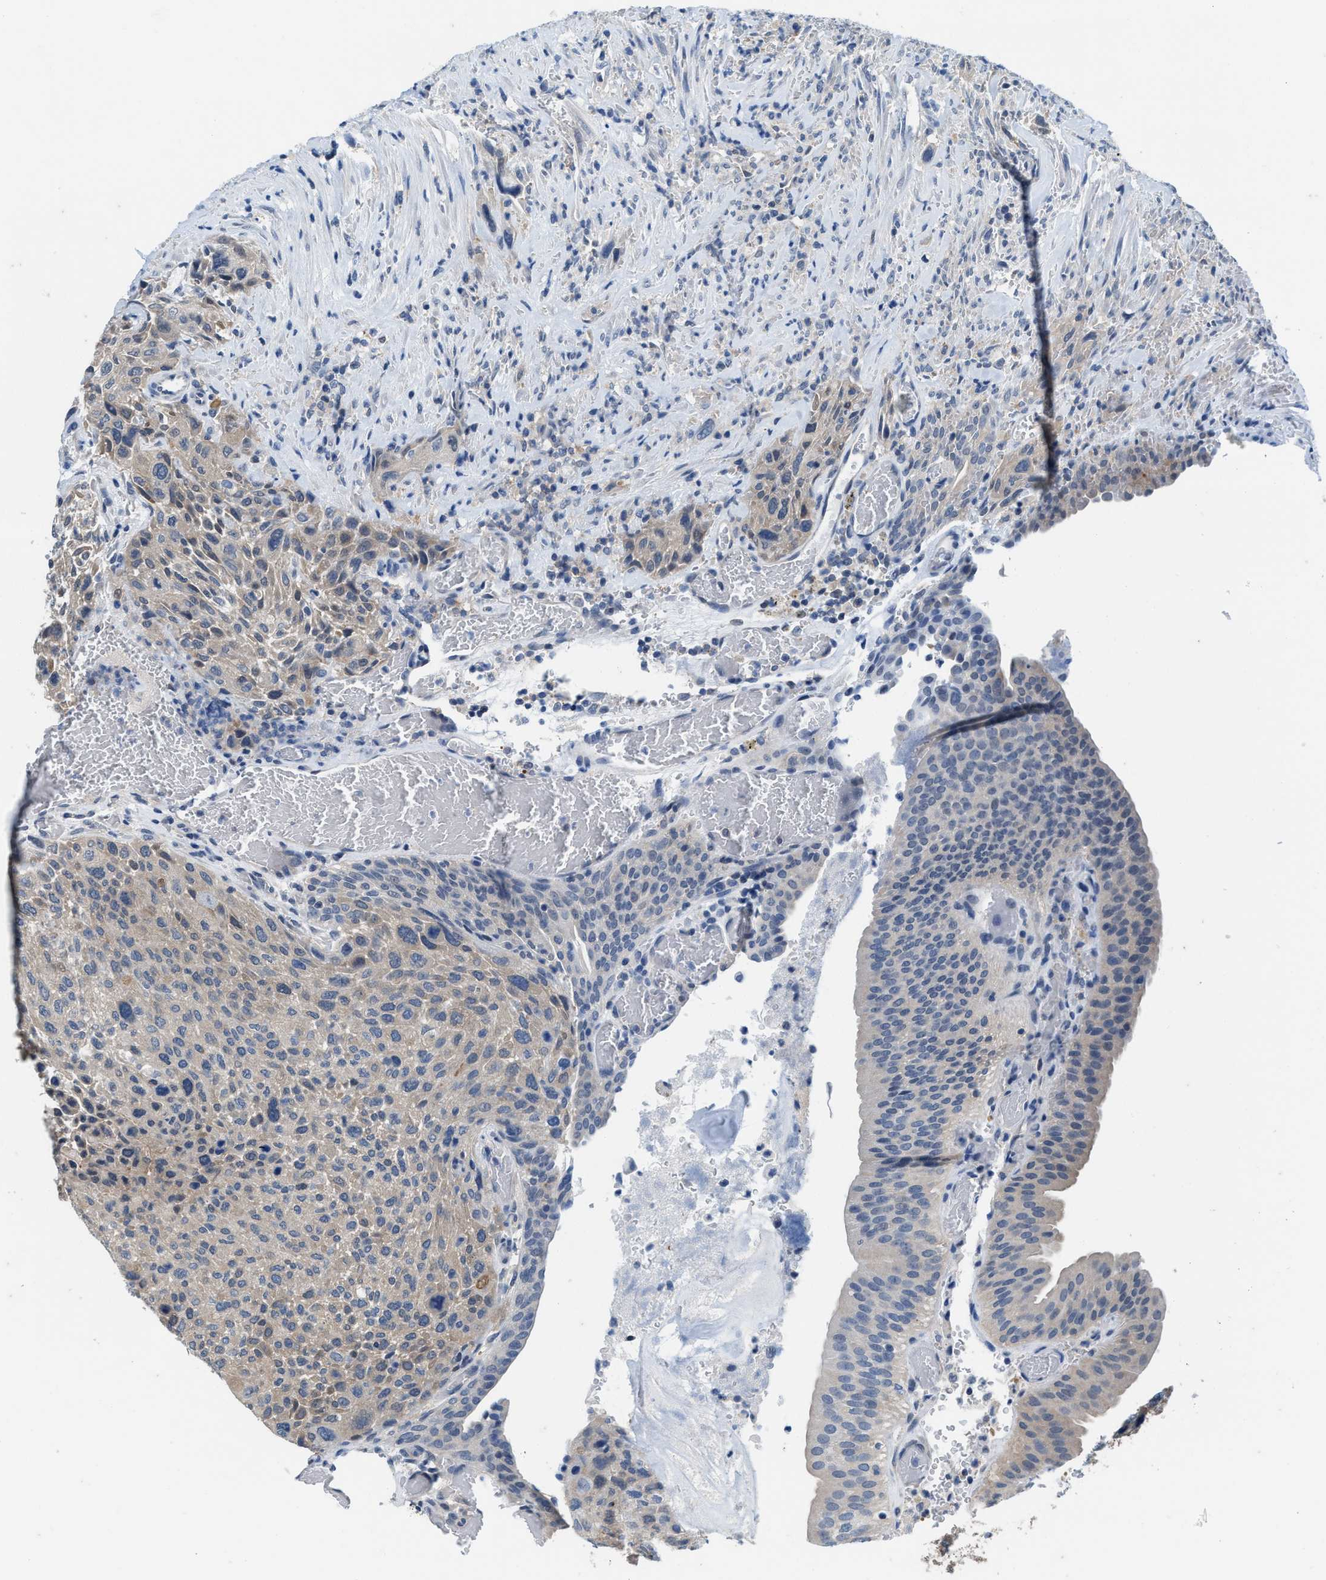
{"staining": {"intensity": "weak", "quantity": "25%-75%", "location": "cytoplasmic/membranous"}, "tissue": "urothelial cancer", "cell_type": "Tumor cells", "image_type": "cancer", "snomed": [{"axis": "morphology", "description": "Urothelial carcinoma, Low grade"}, {"axis": "morphology", "description": "Urothelial carcinoma, High grade"}, {"axis": "topography", "description": "Urinary bladder"}], "caption": "High-power microscopy captured an IHC micrograph of urothelial carcinoma (low-grade), revealing weak cytoplasmic/membranous expression in about 25%-75% of tumor cells. The protein is stained brown, and the nuclei are stained in blue (DAB IHC with brightfield microscopy, high magnification).", "gene": "NUDT5", "patient": {"sex": "male", "age": 35}}